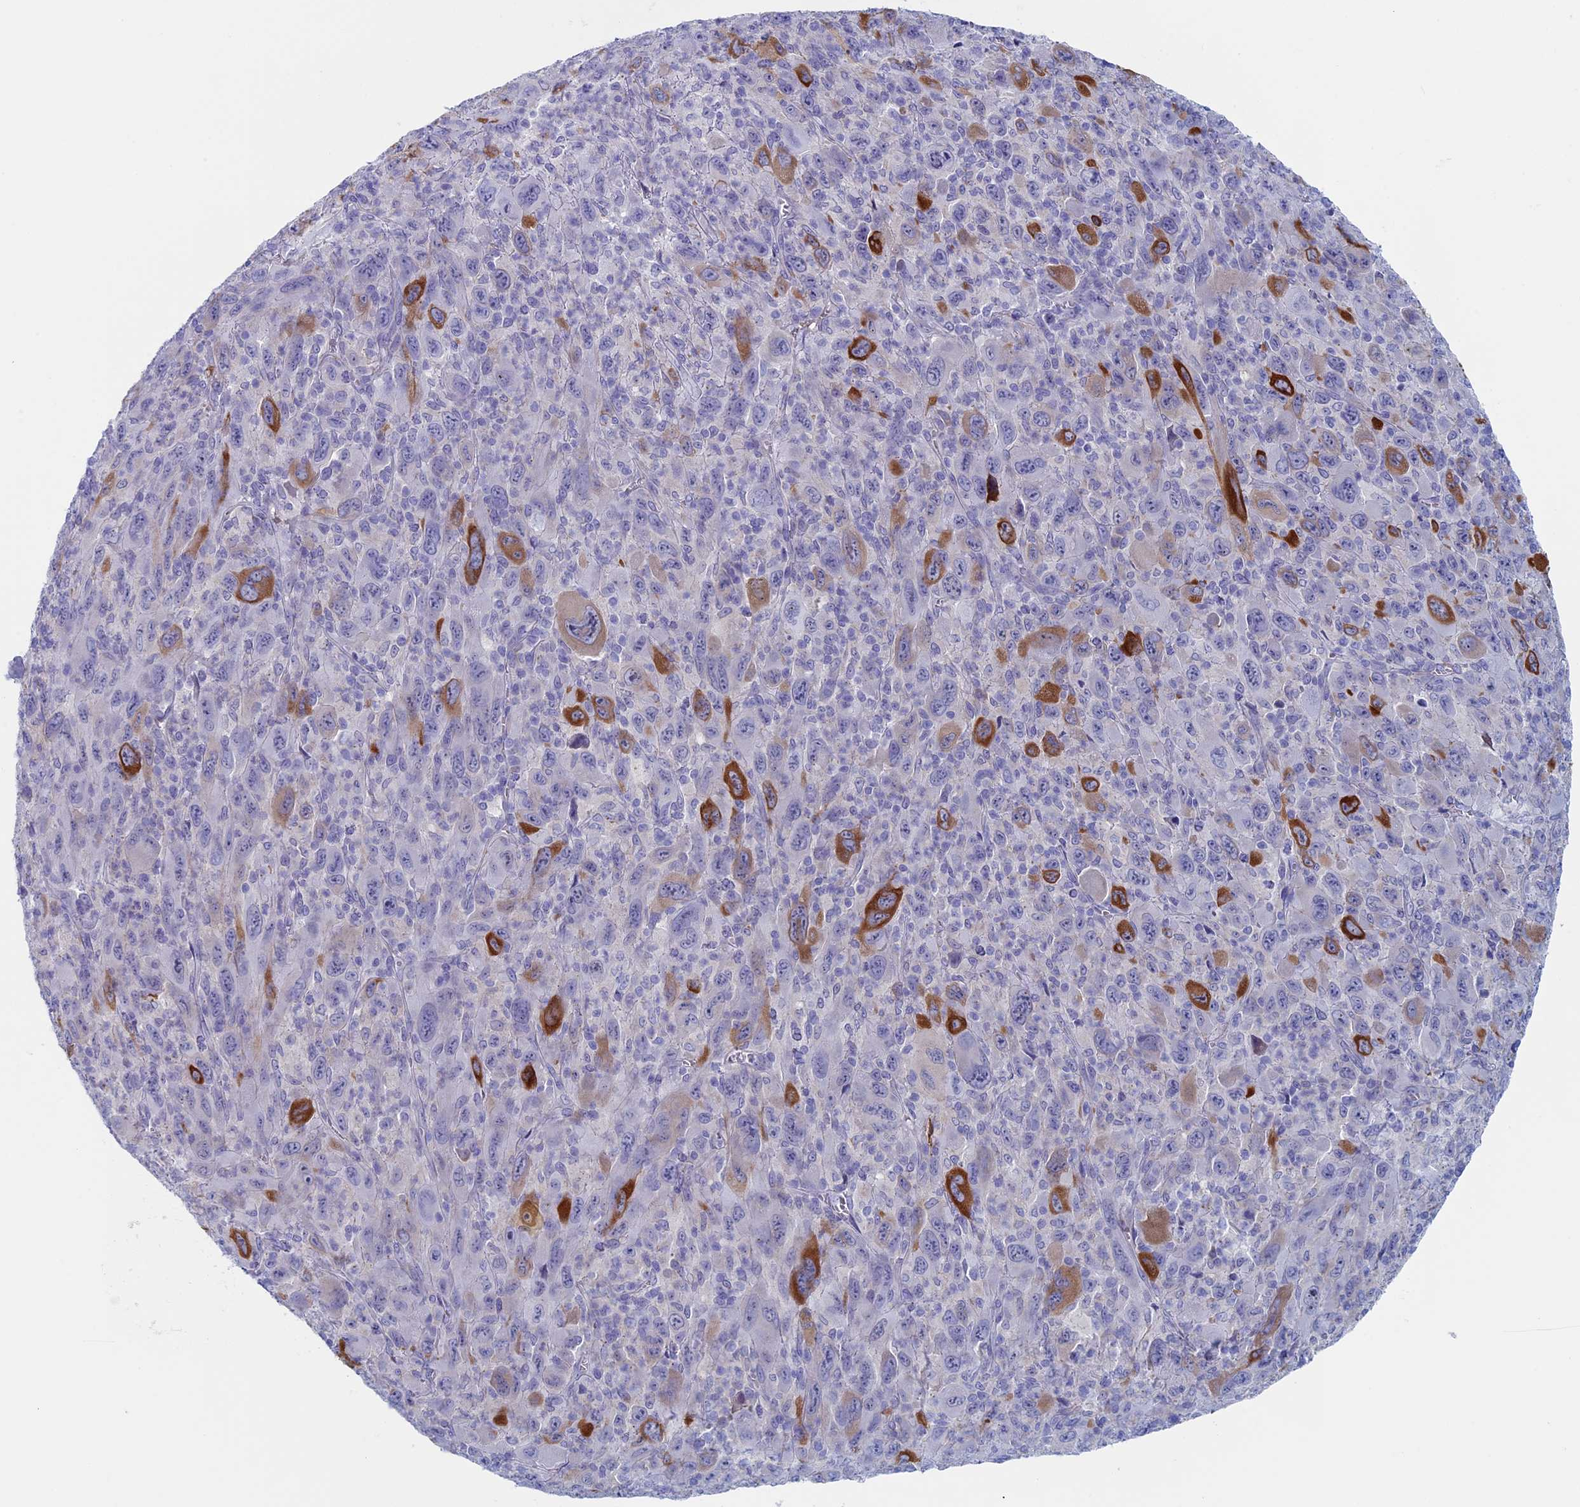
{"staining": {"intensity": "strong", "quantity": "<25%", "location": "cytoplasmic/membranous"}, "tissue": "melanoma", "cell_type": "Tumor cells", "image_type": "cancer", "snomed": [{"axis": "morphology", "description": "Malignant melanoma, Metastatic site"}, {"axis": "topography", "description": "Skin"}], "caption": "Protein analysis of malignant melanoma (metastatic site) tissue shows strong cytoplasmic/membranous staining in approximately <25% of tumor cells. The staining was performed using DAB (3,3'-diaminobenzidine), with brown indicating positive protein expression. Nuclei are stained blue with hematoxylin.", "gene": "MAGEB6", "patient": {"sex": "female", "age": 56}}